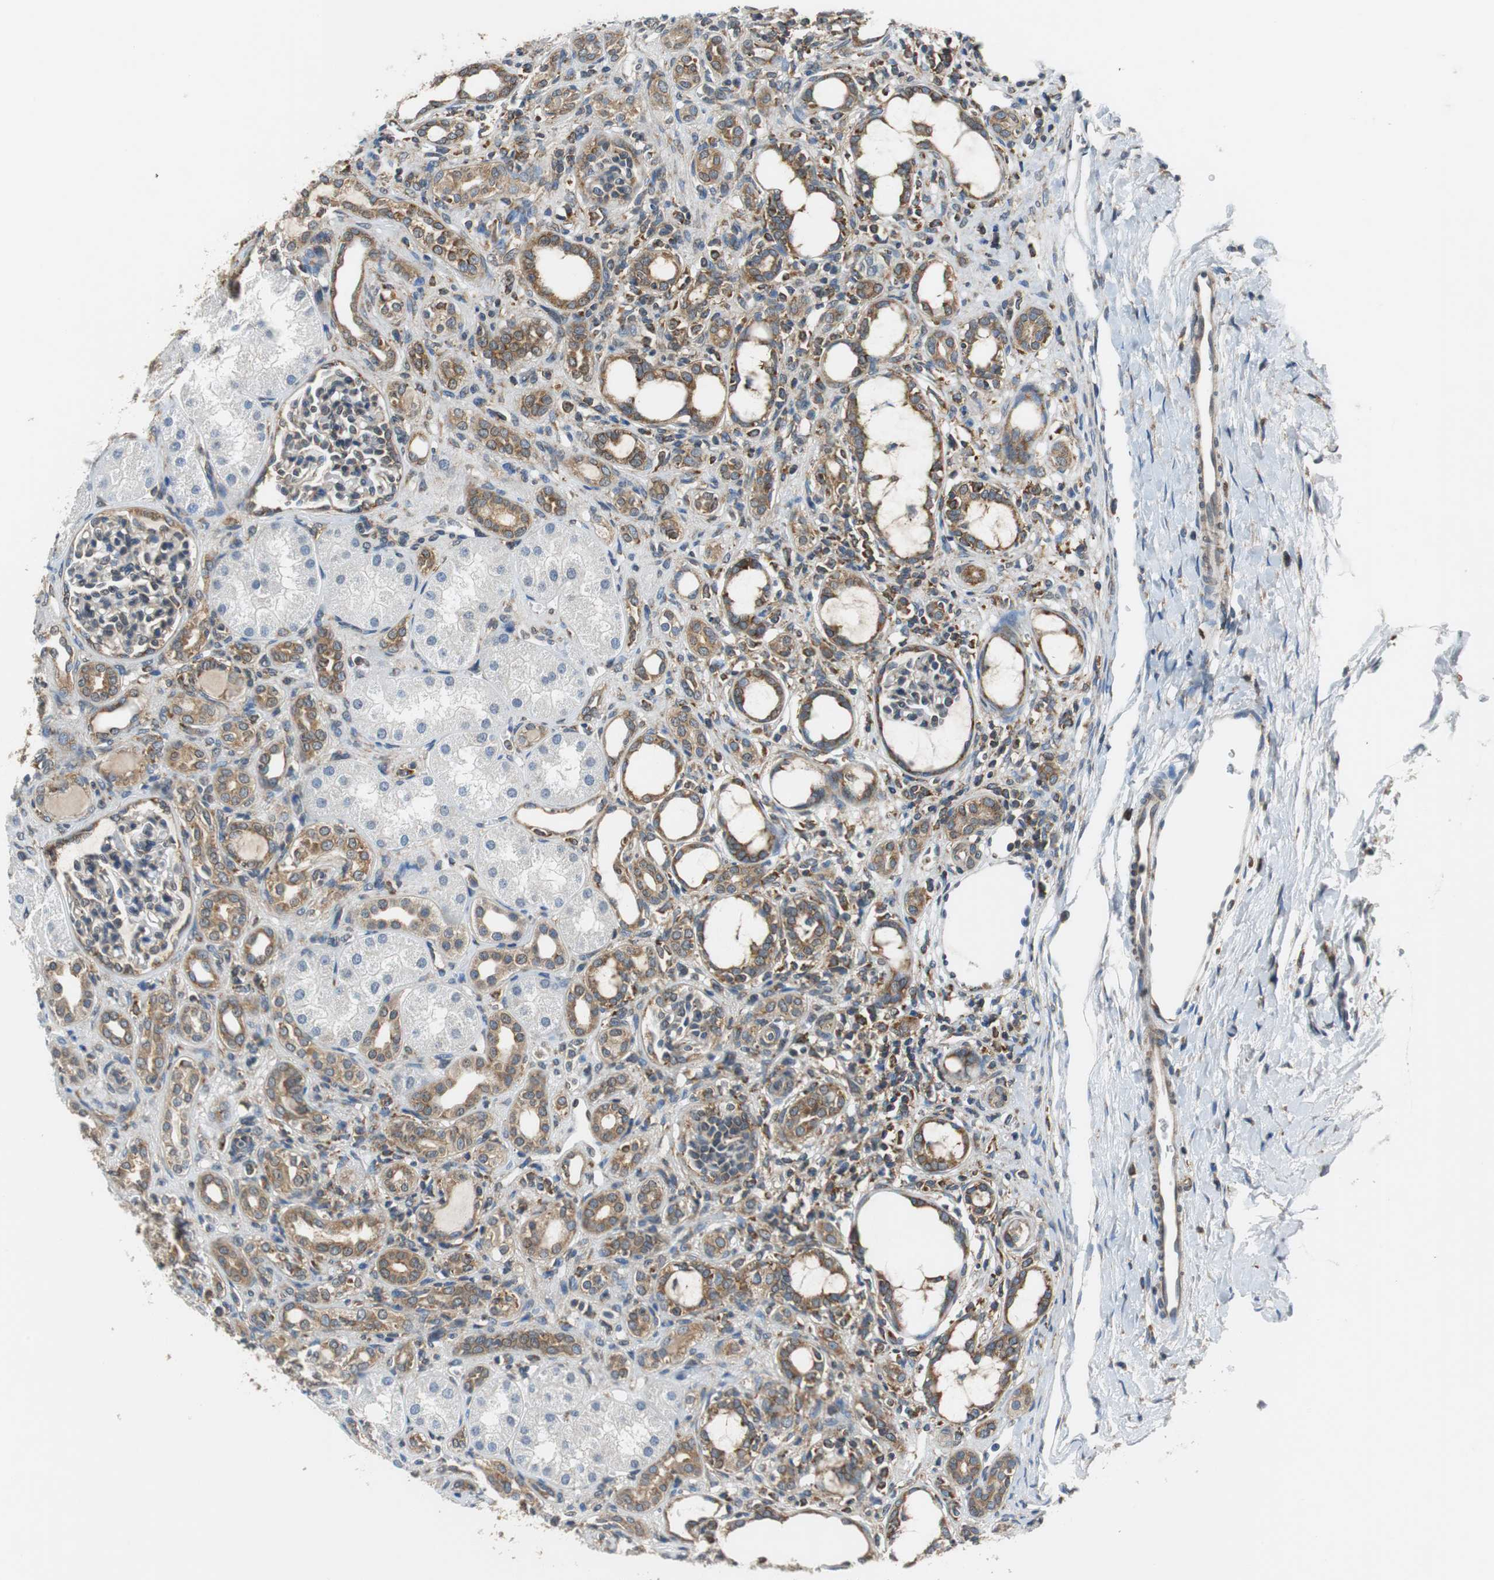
{"staining": {"intensity": "moderate", "quantity": "25%-75%", "location": "cytoplasmic/membranous"}, "tissue": "kidney", "cell_type": "Cells in glomeruli", "image_type": "normal", "snomed": [{"axis": "morphology", "description": "Normal tissue, NOS"}, {"axis": "topography", "description": "Kidney"}], "caption": "Brown immunohistochemical staining in unremarkable human kidney reveals moderate cytoplasmic/membranous positivity in about 25%-75% of cells in glomeruli.", "gene": "CNOT3", "patient": {"sex": "male", "age": 7}}